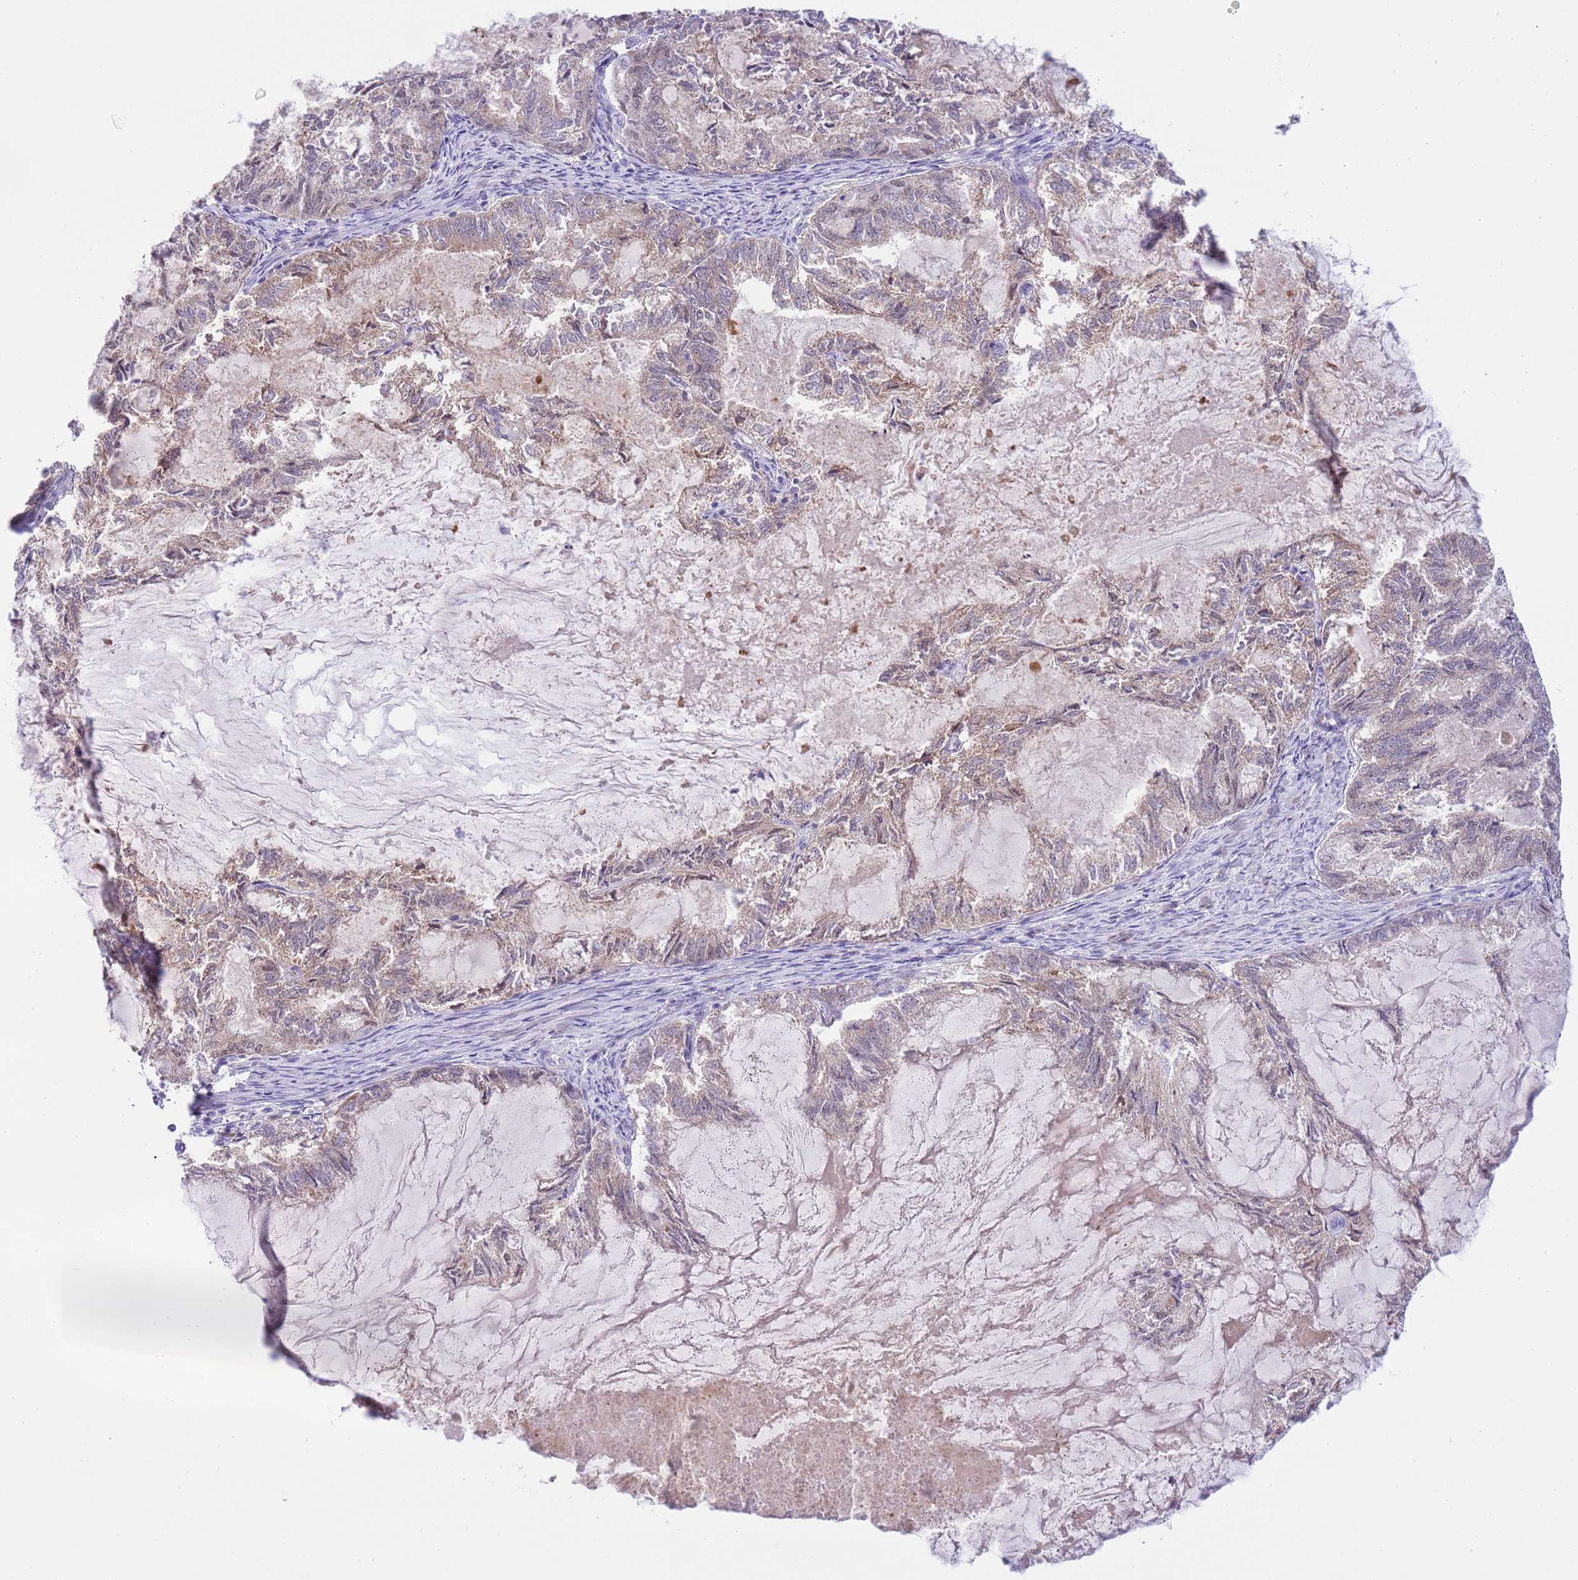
{"staining": {"intensity": "moderate", "quantity": "25%-75%", "location": "cytoplasmic/membranous,nuclear"}, "tissue": "endometrial cancer", "cell_type": "Tumor cells", "image_type": "cancer", "snomed": [{"axis": "morphology", "description": "Adenocarcinoma, NOS"}, {"axis": "topography", "description": "Endometrium"}], "caption": "IHC image of neoplastic tissue: human adenocarcinoma (endometrial) stained using immunohistochemistry reveals medium levels of moderate protein expression localized specifically in the cytoplasmic/membranous and nuclear of tumor cells, appearing as a cytoplasmic/membranous and nuclear brown color.", "gene": "GALK2", "patient": {"sex": "female", "age": 86}}